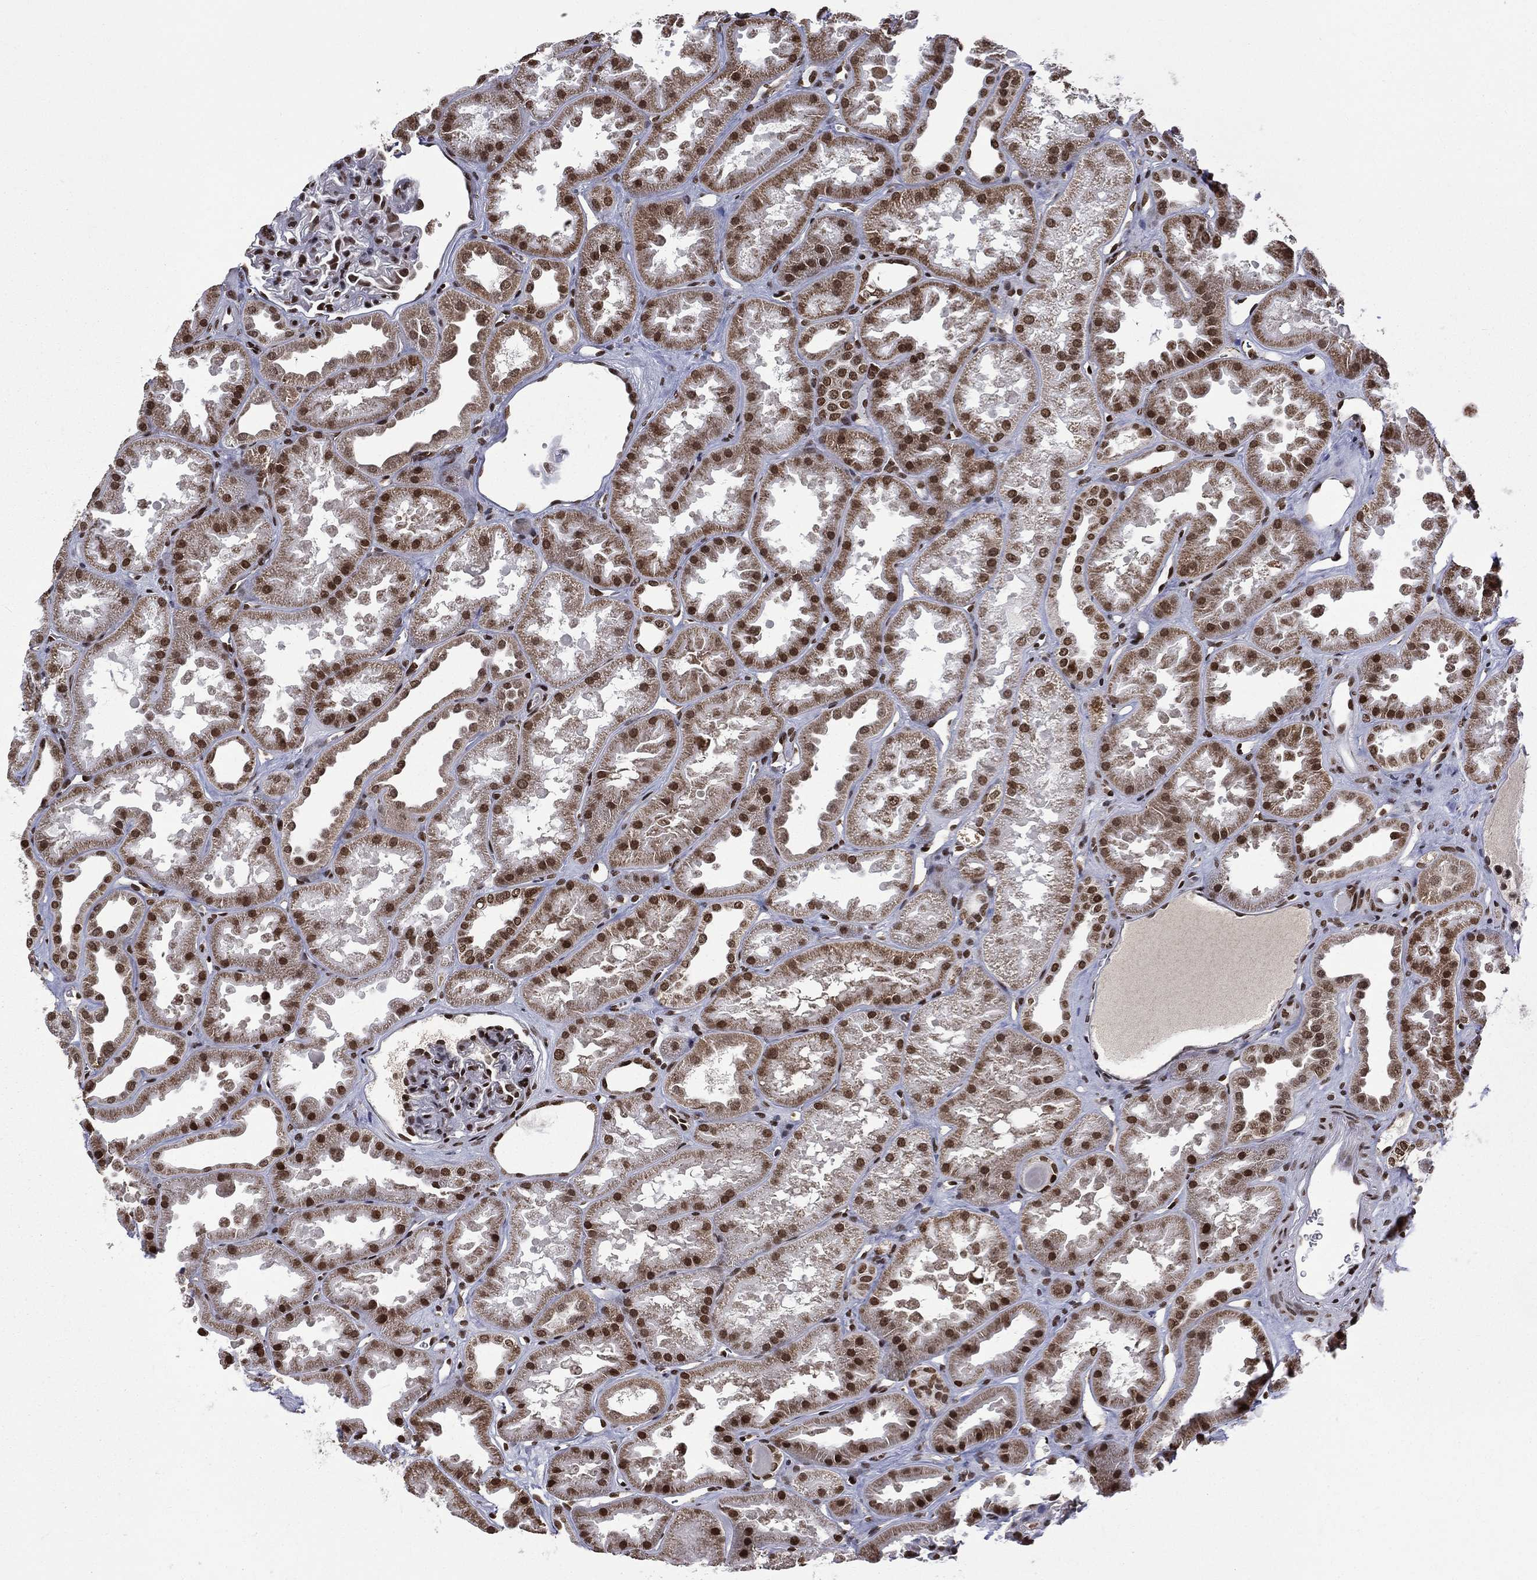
{"staining": {"intensity": "strong", "quantity": ">75%", "location": "nuclear"}, "tissue": "kidney", "cell_type": "Cells in glomeruli", "image_type": "normal", "snomed": [{"axis": "morphology", "description": "Normal tissue, NOS"}, {"axis": "topography", "description": "Kidney"}], "caption": "Immunohistochemistry (IHC) photomicrograph of normal human kidney stained for a protein (brown), which shows high levels of strong nuclear positivity in about >75% of cells in glomeruli.", "gene": "C5orf24", "patient": {"sex": "male", "age": 61}}